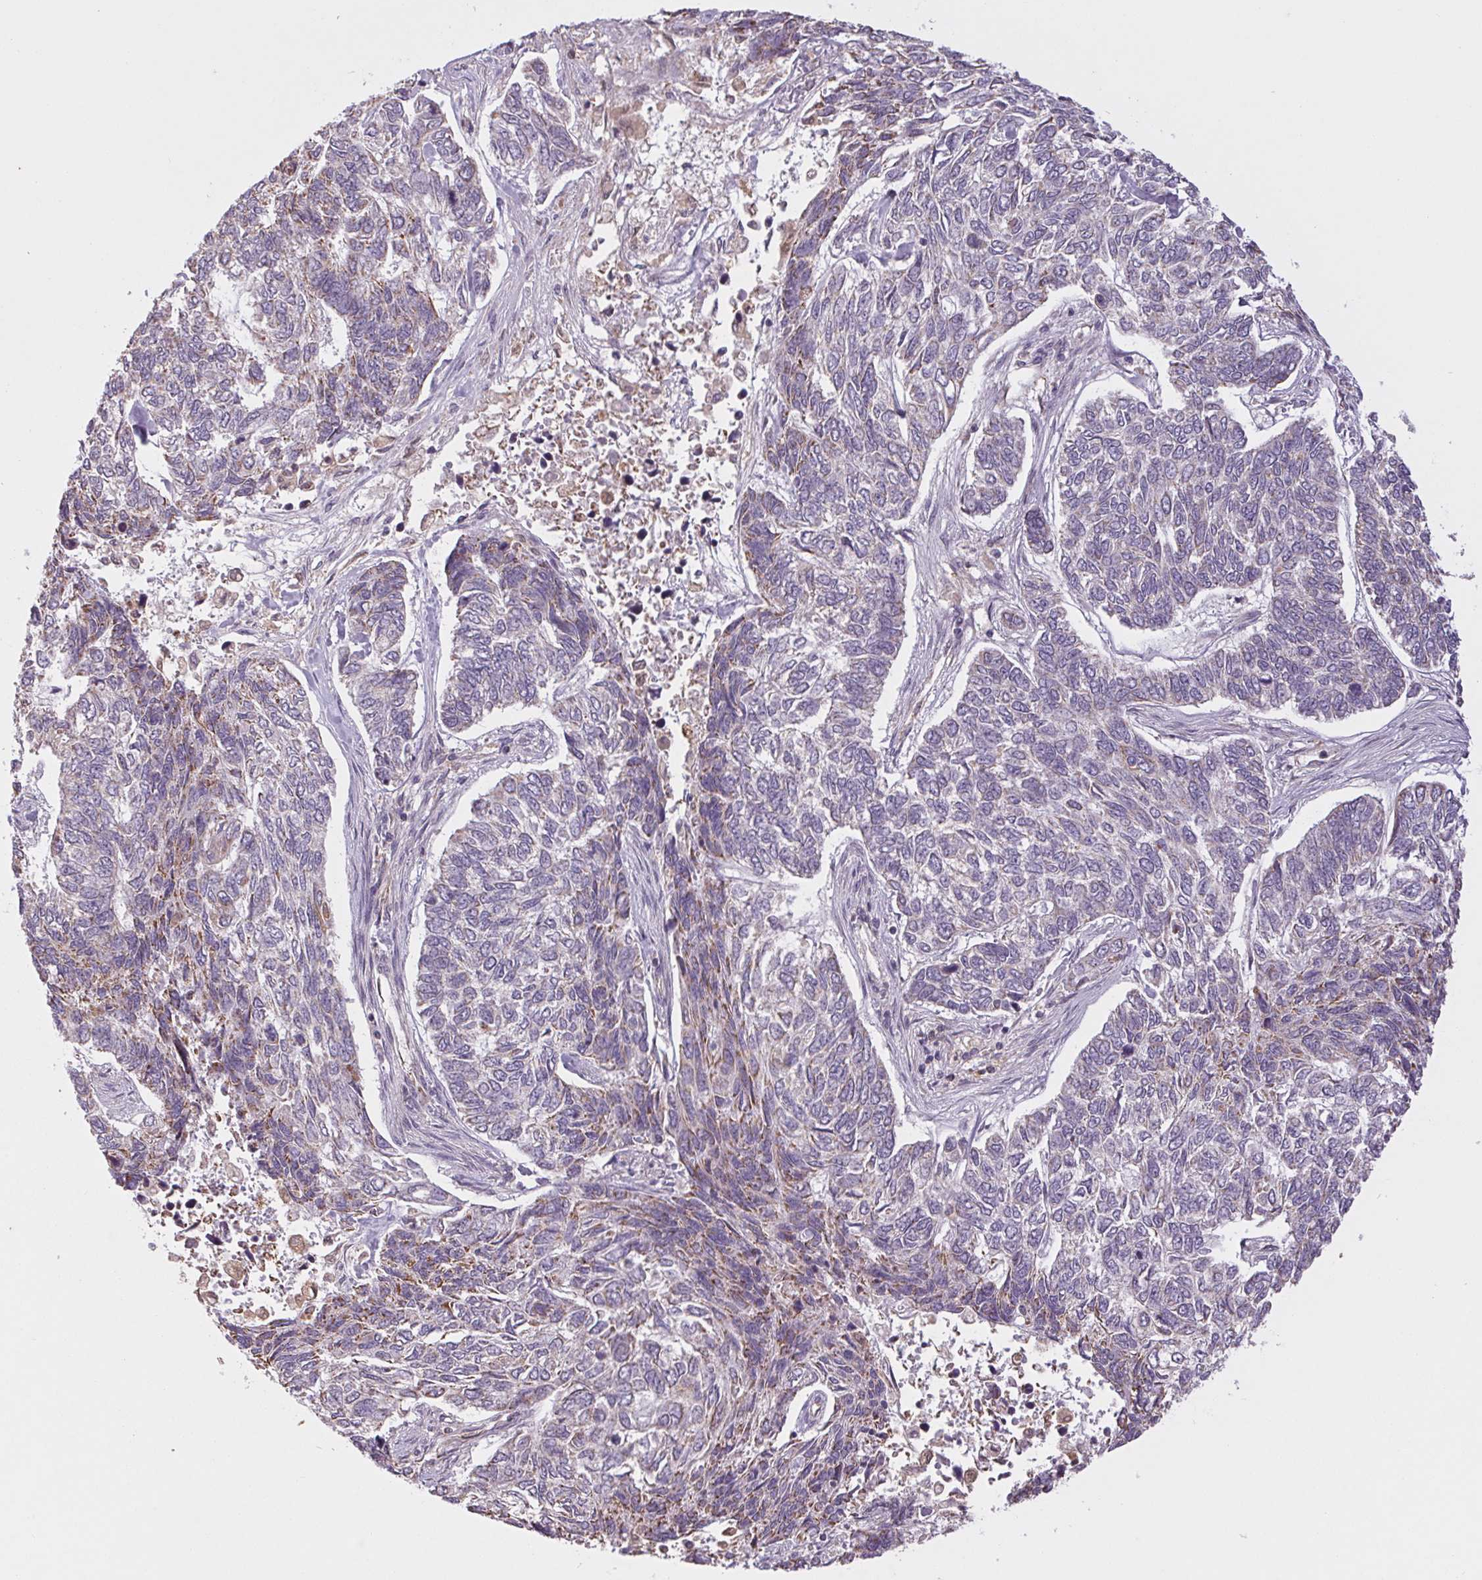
{"staining": {"intensity": "weak", "quantity": "<25%", "location": "cytoplasmic/membranous"}, "tissue": "skin cancer", "cell_type": "Tumor cells", "image_type": "cancer", "snomed": [{"axis": "morphology", "description": "Basal cell carcinoma"}, {"axis": "topography", "description": "Skin"}], "caption": "Micrograph shows no protein positivity in tumor cells of skin basal cell carcinoma tissue.", "gene": "MAP3K5", "patient": {"sex": "female", "age": 65}}